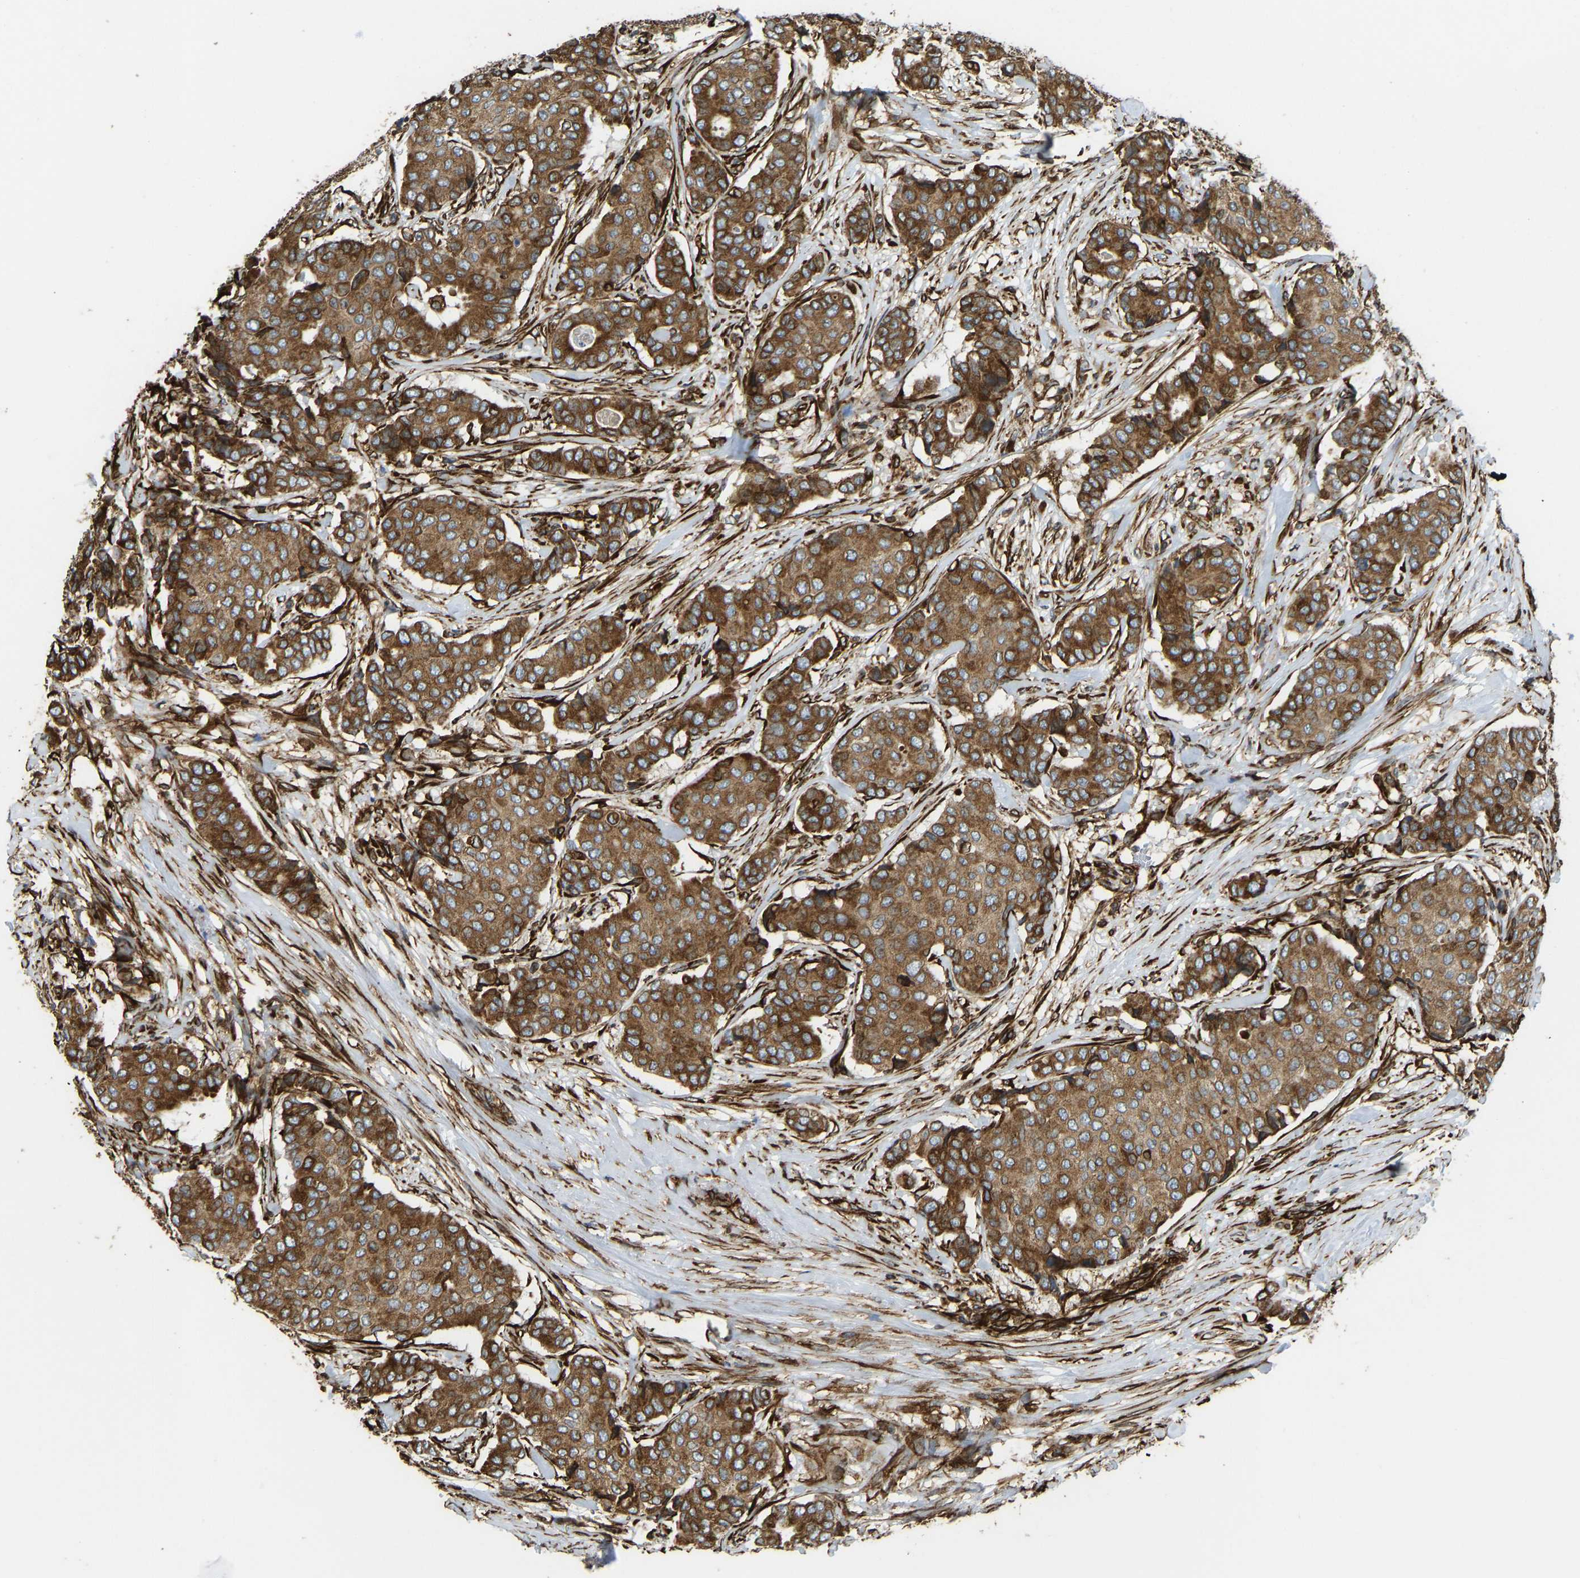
{"staining": {"intensity": "strong", "quantity": ">75%", "location": "cytoplasmic/membranous"}, "tissue": "breast cancer", "cell_type": "Tumor cells", "image_type": "cancer", "snomed": [{"axis": "morphology", "description": "Duct carcinoma"}, {"axis": "topography", "description": "Breast"}], "caption": "Immunohistochemistry (IHC) image of neoplastic tissue: human breast cancer (invasive ductal carcinoma) stained using immunohistochemistry reveals high levels of strong protein expression localized specifically in the cytoplasmic/membranous of tumor cells, appearing as a cytoplasmic/membranous brown color.", "gene": "BEX3", "patient": {"sex": "female", "age": 75}}